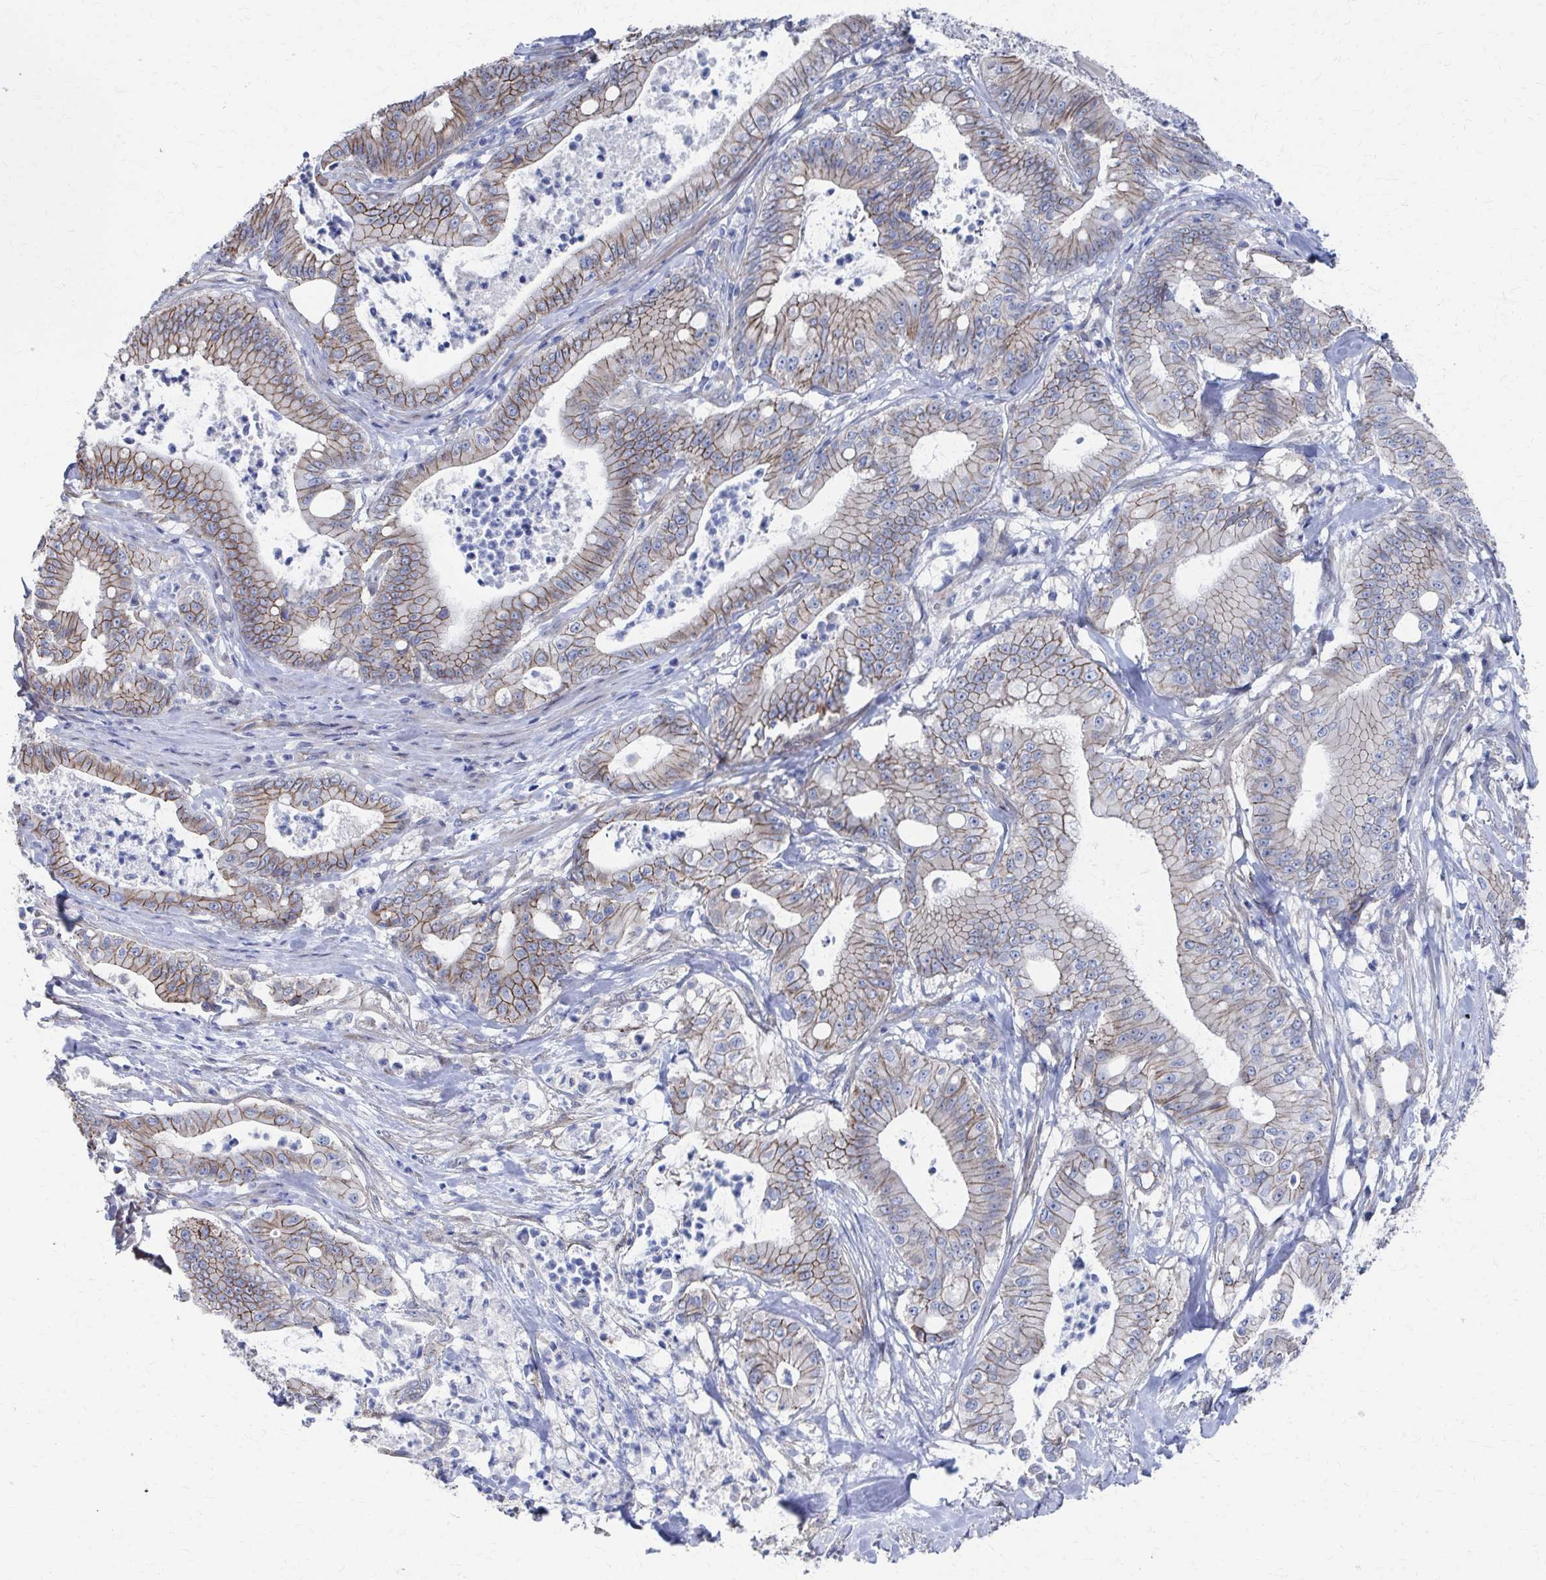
{"staining": {"intensity": "moderate", "quantity": ">75%", "location": "cytoplasmic/membranous"}, "tissue": "pancreatic cancer", "cell_type": "Tumor cells", "image_type": "cancer", "snomed": [{"axis": "morphology", "description": "Adenocarcinoma, NOS"}, {"axis": "topography", "description": "Pancreas"}], "caption": "Protein expression analysis of pancreatic cancer reveals moderate cytoplasmic/membranous expression in about >75% of tumor cells.", "gene": "PLEKHG7", "patient": {"sex": "male", "age": 71}}